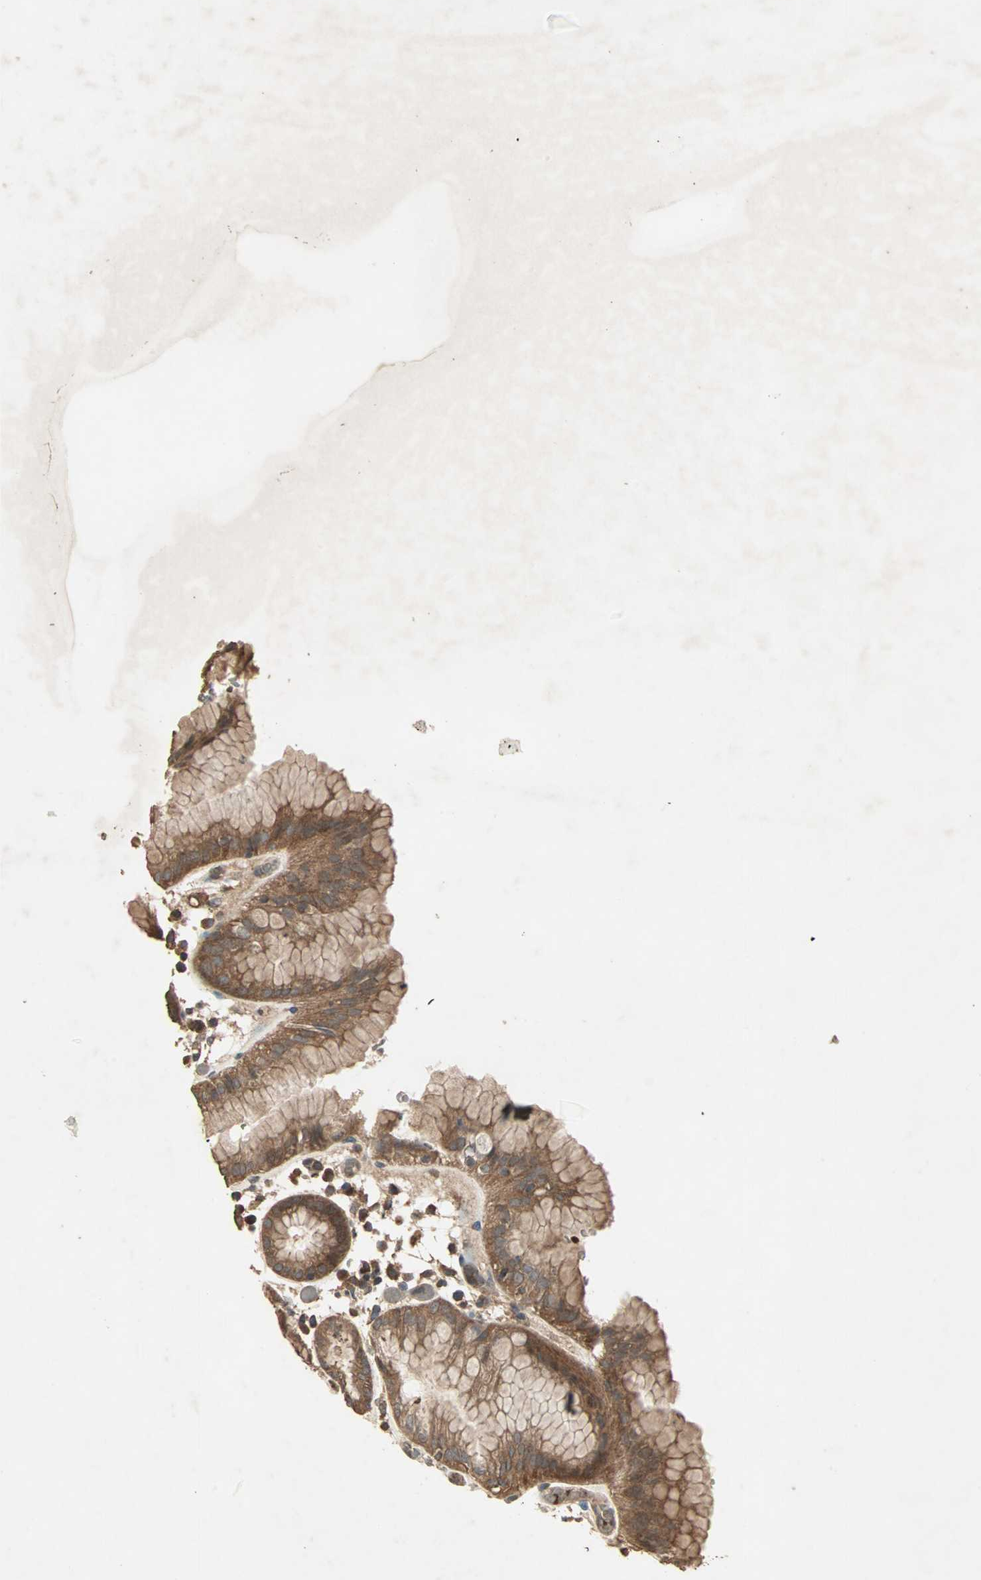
{"staining": {"intensity": "moderate", "quantity": ">75%", "location": "cytoplasmic/membranous"}, "tissue": "stomach", "cell_type": "Glandular cells", "image_type": "normal", "snomed": [{"axis": "morphology", "description": "Normal tissue, NOS"}, {"axis": "topography", "description": "Stomach"}, {"axis": "topography", "description": "Stomach, lower"}], "caption": "Moderate cytoplasmic/membranous staining is appreciated in approximately >75% of glandular cells in normal stomach.", "gene": "UBAC1", "patient": {"sex": "female", "age": 75}}